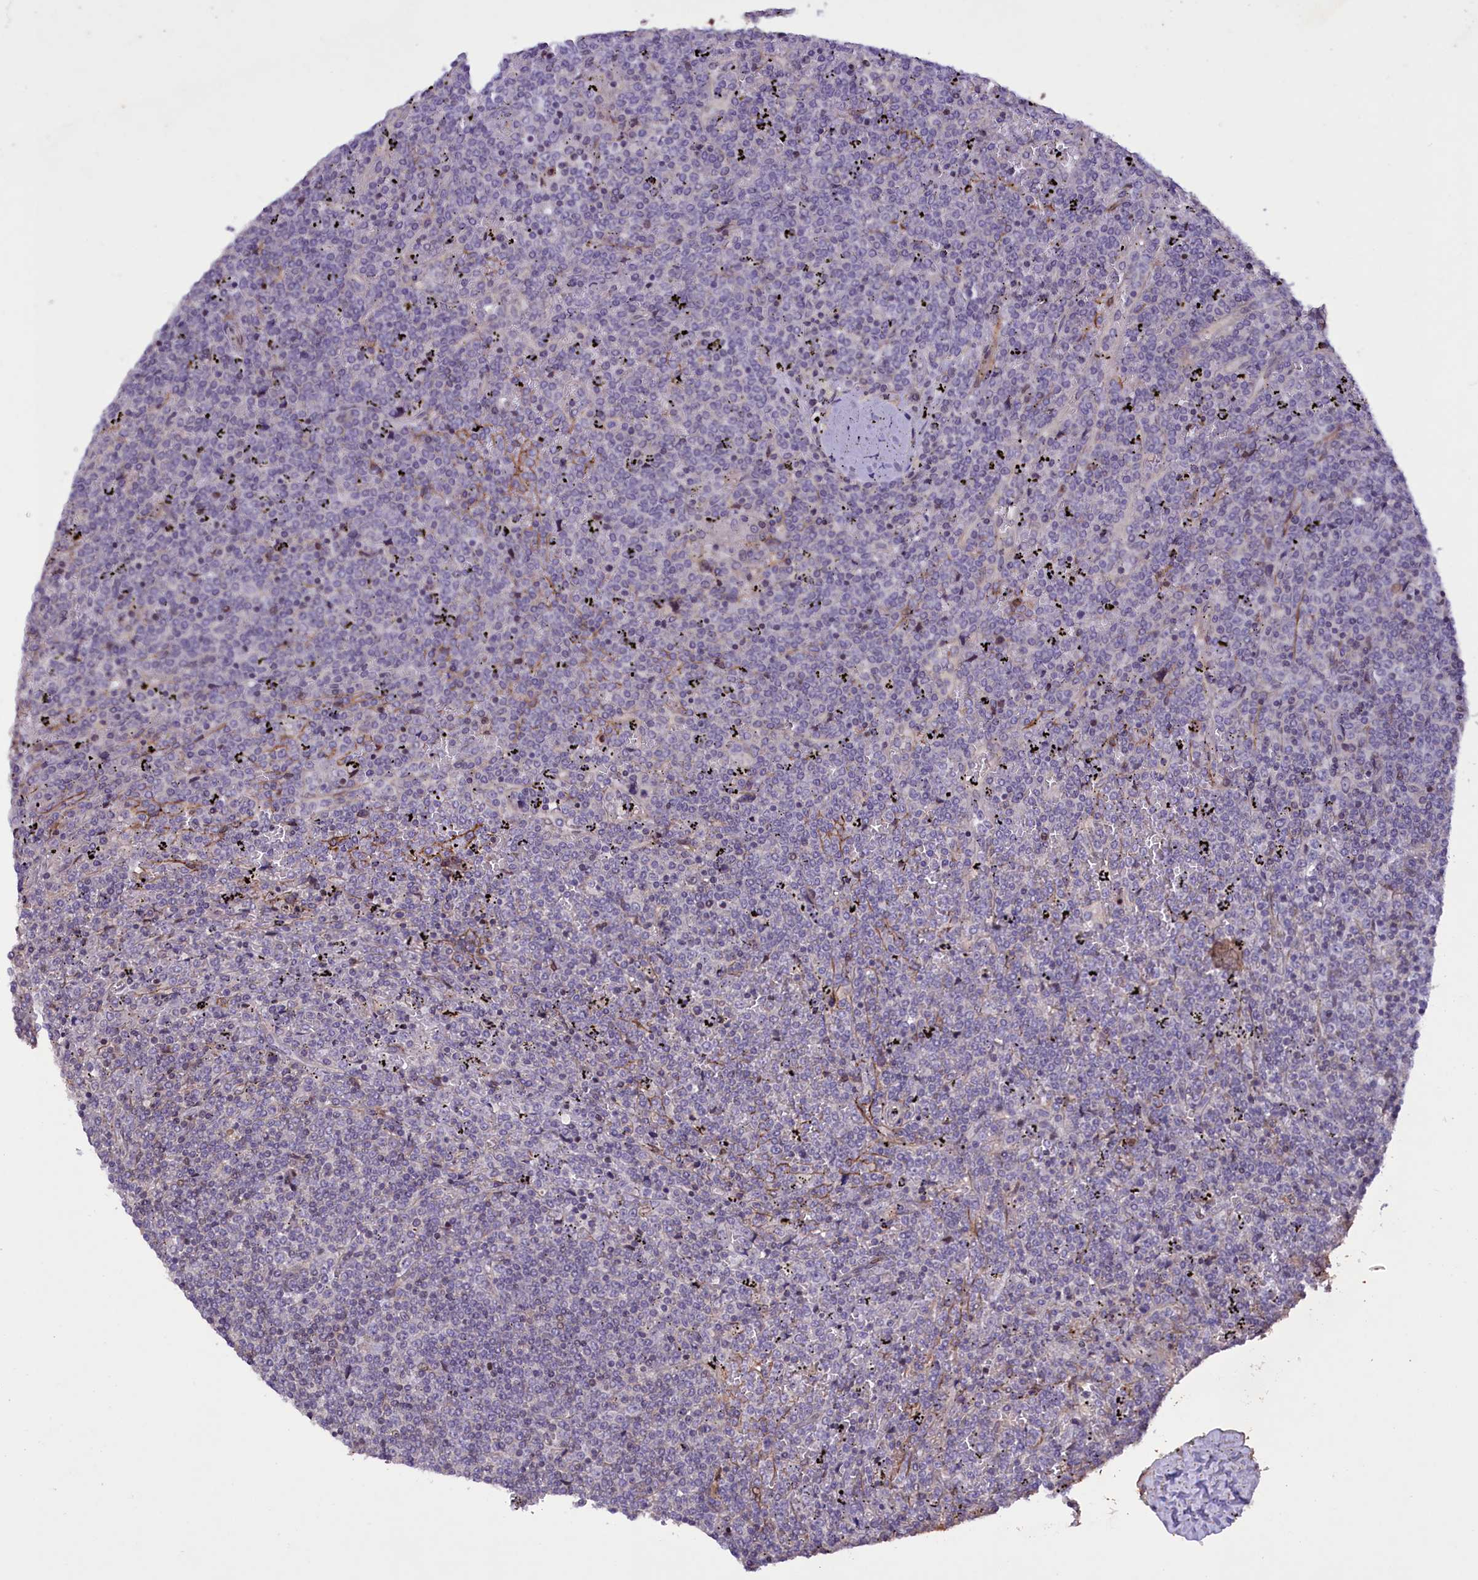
{"staining": {"intensity": "negative", "quantity": "none", "location": "none"}, "tissue": "lymphoma", "cell_type": "Tumor cells", "image_type": "cancer", "snomed": [{"axis": "morphology", "description": "Malignant lymphoma, non-Hodgkin's type, Low grade"}, {"axis": "topography", "description": "Spleen"}], "caption": "IHC of low-grade malignant lymphoma, non-Hodgkin's type exhibits no staining in tumor cells. The staining is performed using DAB (3,3'-diaminobenzidine) brown chromogen with nuclei counter-stained in using hematoxylin.", "gene": "MAN2C1", "patient": {"sex": "female", "age": 19}}